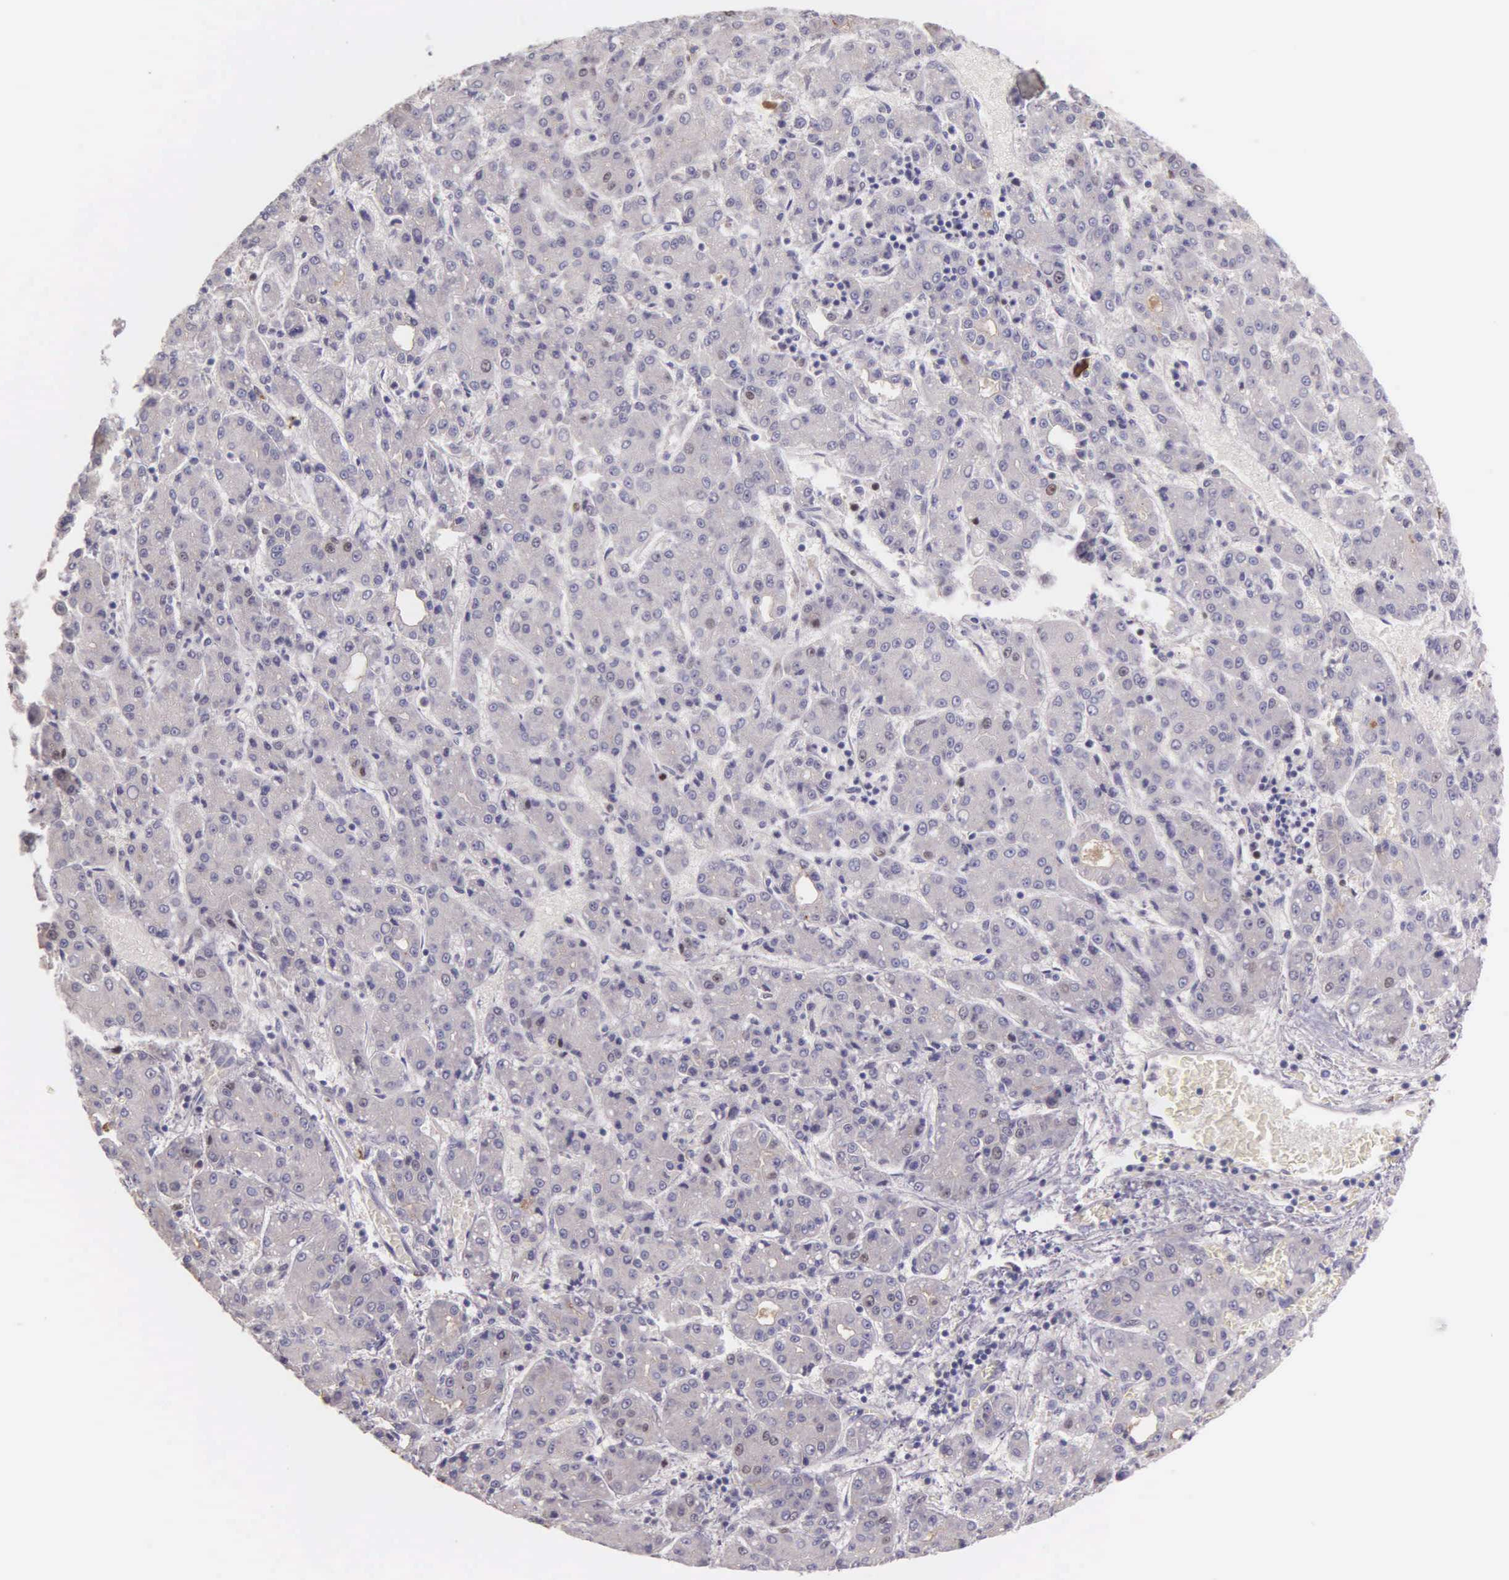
{"staining": {"intensity": "negative", "quantity": "none", "location": "none"}, "tissue": "liver cancer", "cell_type": "Tumor cells", "image_type": "cancer", "snomed": [{"axis": "morphology", "description": "Carcinoma, Hepatocellular, NOS"}, {"axis": "topography", "description": "Liver"}], "caption": "DAB (3,3'-diaminobenzidine) immunohistochemical staining of human liver hepatocellular carcinoma shows no significant positivity in tumor cells. Brightfield microscopy of IHC stained with DAB (3,3'-diaminobenzidine) (brown) and hematoxylin (blue), captured at high magnification.", "gene": "MCM5", "patient": {"sex": "male", "age": 69}}